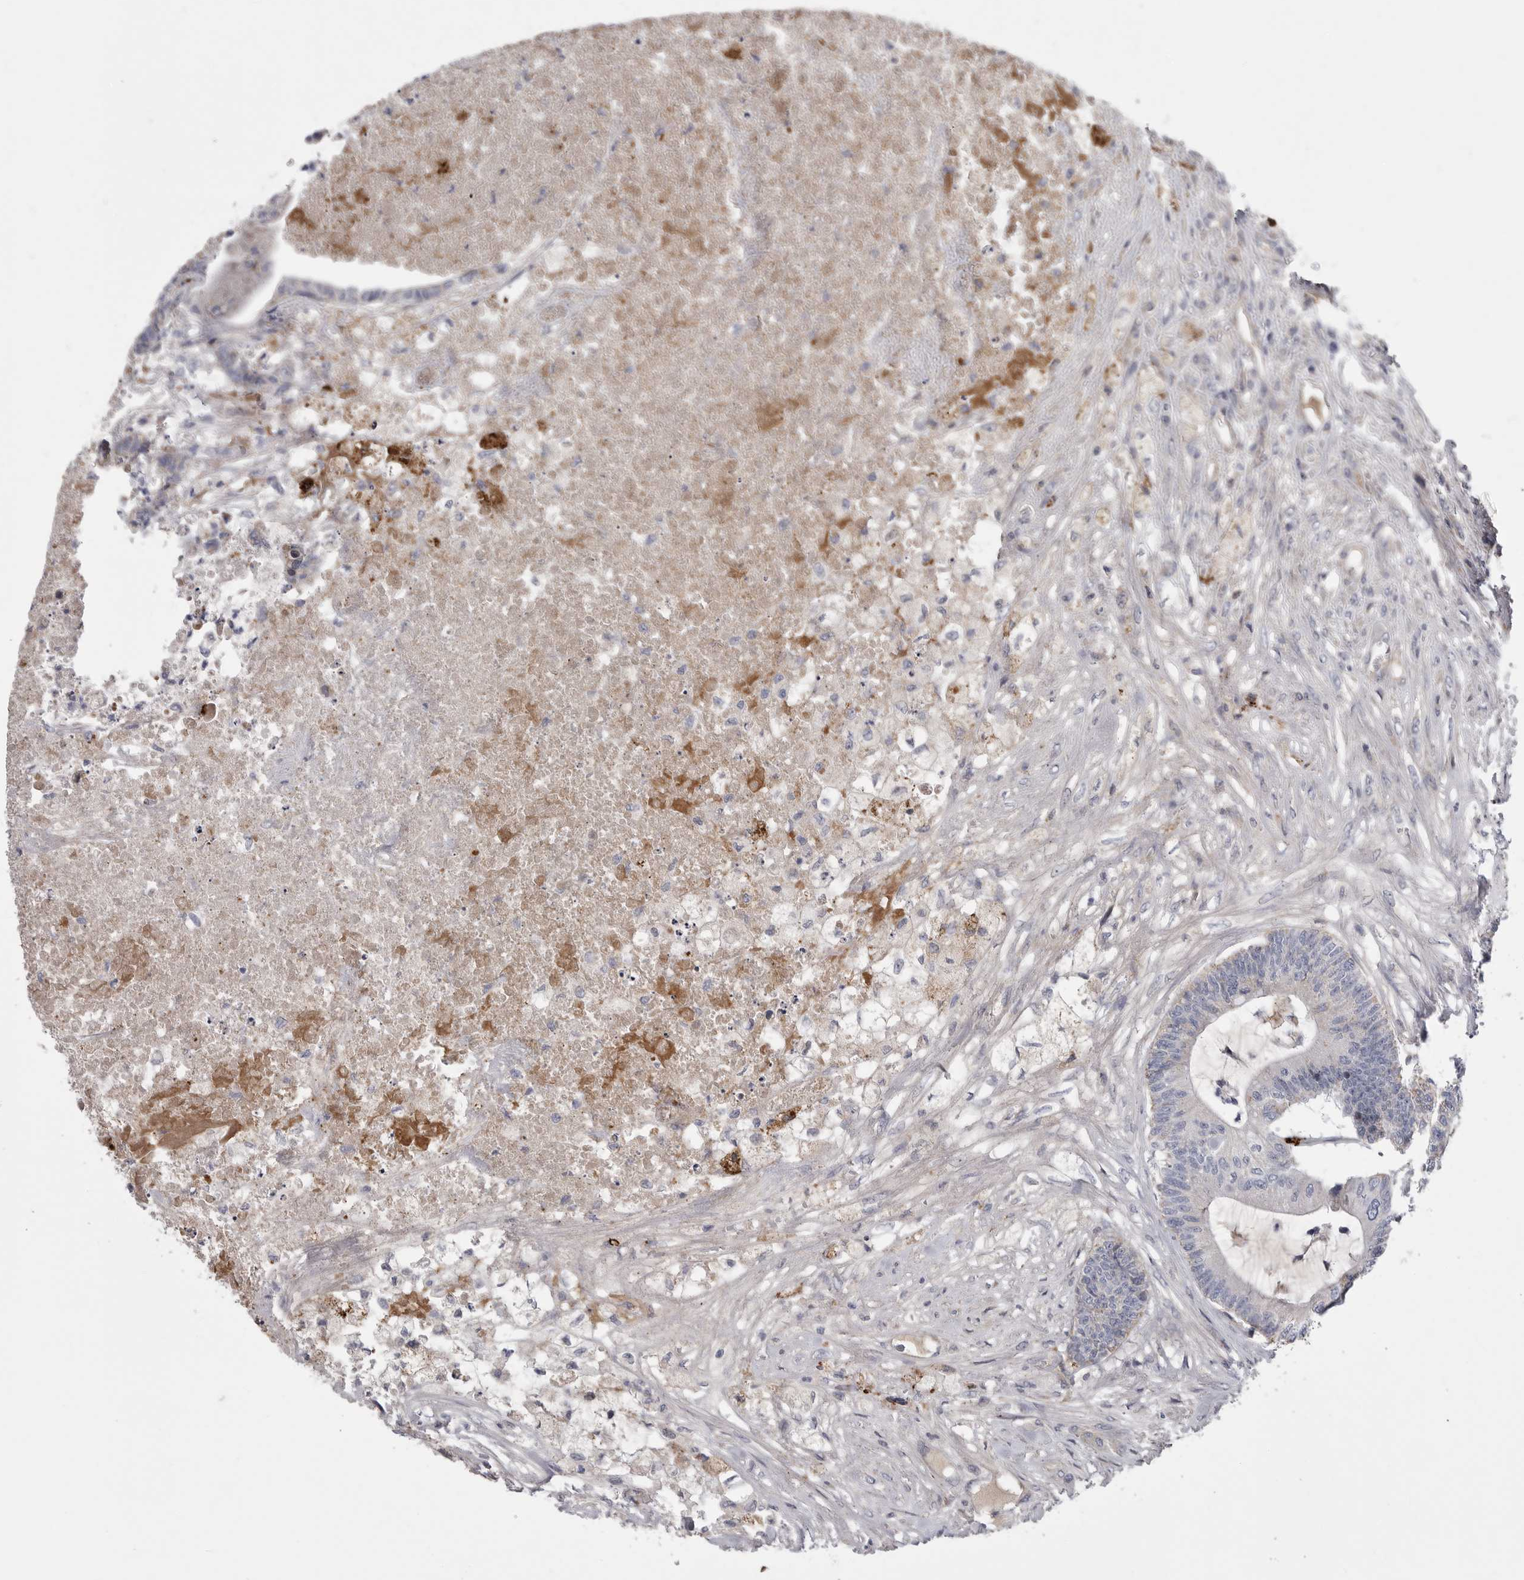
{"staining": {"intensity": "negative", "quantity": "none", "location": "none"}, "tissue": "colorectal cancer", "cell_type": "Tumor cells", "image_type": "cancer", "snomed": [{"axis": "morphology", "description": "Adenocarcinoma, NOS"}, {"axis": "topography", "description": "Colon"}], "caption": "Photomicrograph shows no protein expression in tumor cells of adenocarcinoma (colorectal) tissue.", "gene": "CRP", "patient": {"sex": "female", "age": 84}}